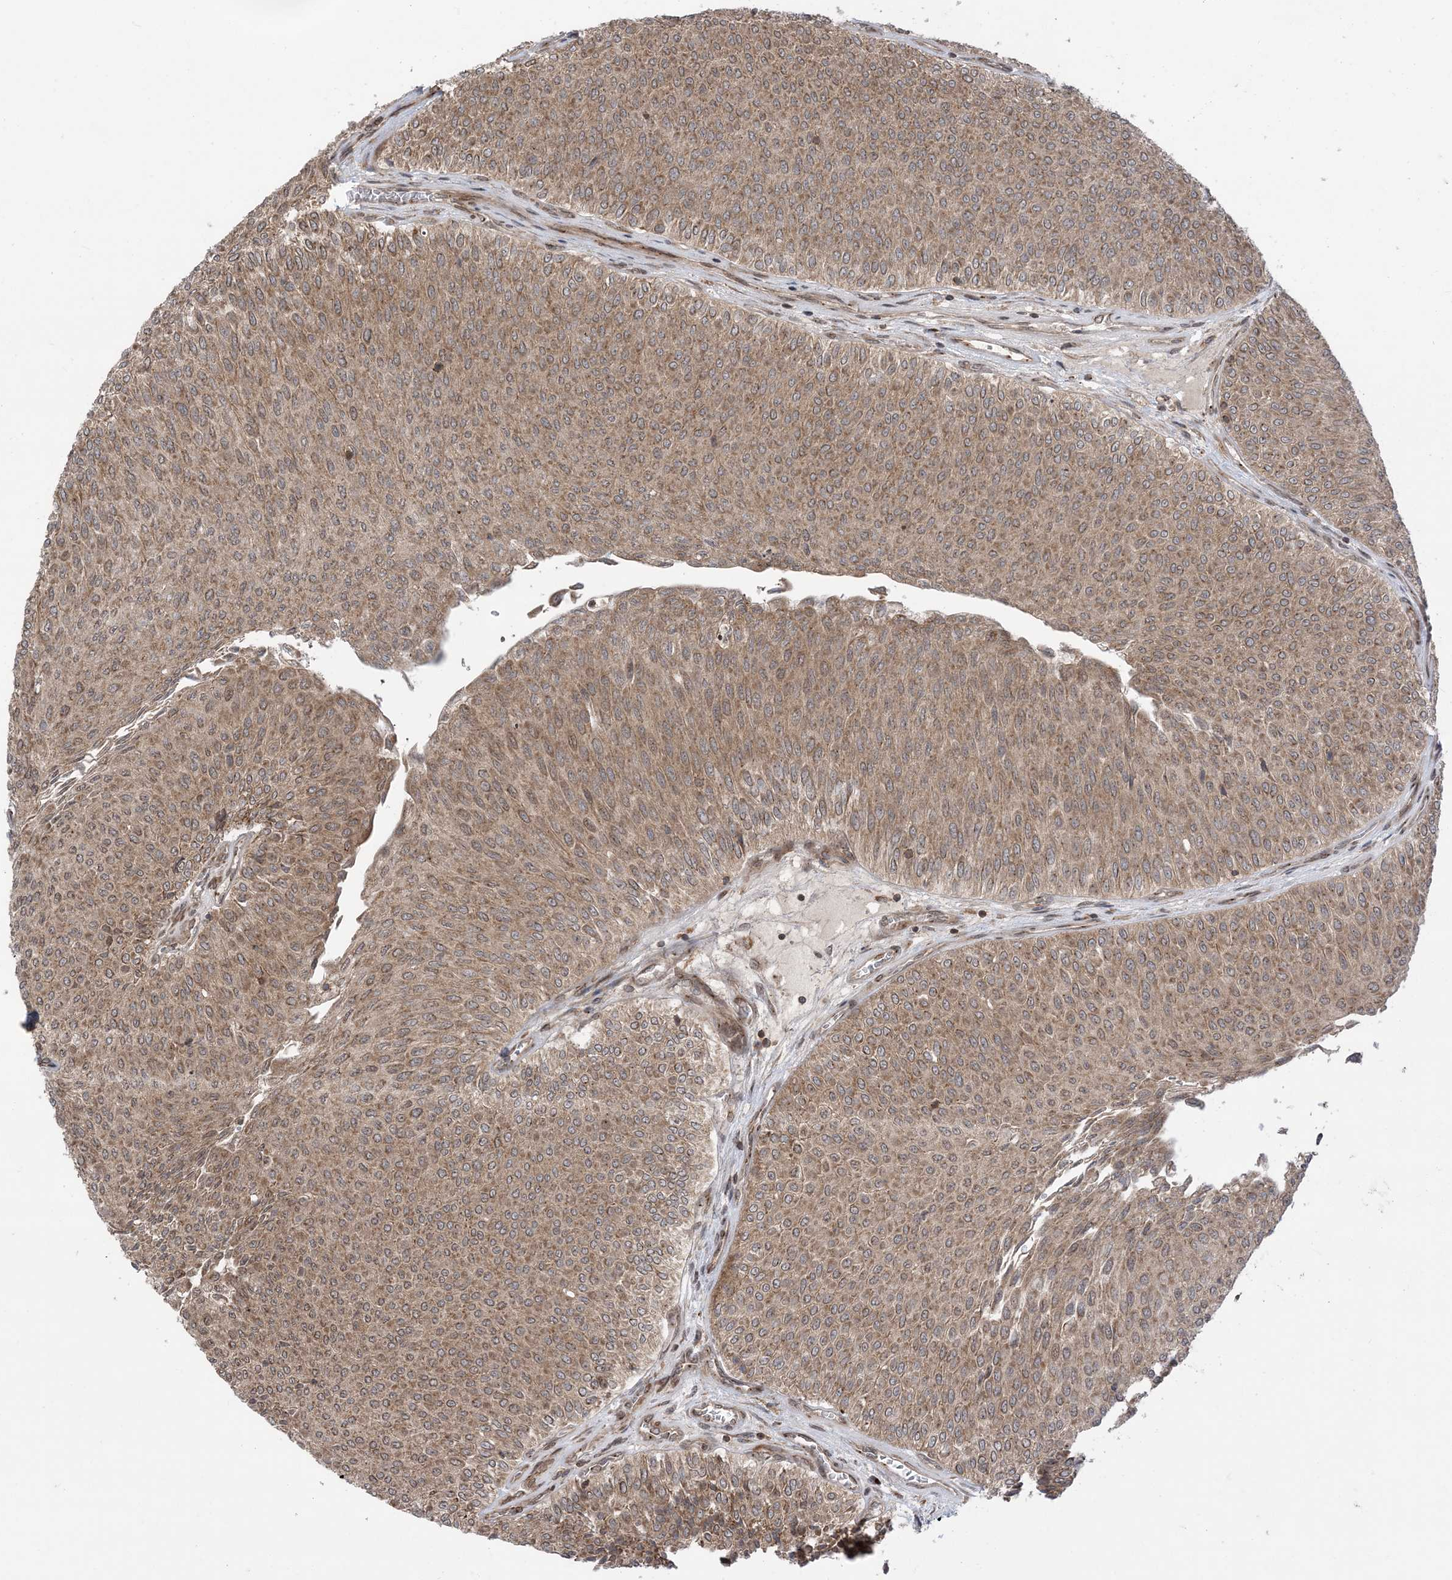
{"staining": {"intensity": "moderate", "quantity": ">75%", "location": "cytoplasmic/membranous"}, "tissue": "urothelial cancer", "cell_type": "Tumor cells", "image_type": "cancer", "snomed": [{"axis": "morphology", "description": "Urothelial carcinoma, Low grade"}, {"axis": "topography", "description": "Urinary bladder"}], "caption": "This is an image of immunohistochemistry staining of urothelial cancer, which shows moderate positivity in the cytoplasmic/membranous of tumor cells.", "gene": "CASP4", "patient": {"sex": "male", "age": 78}}